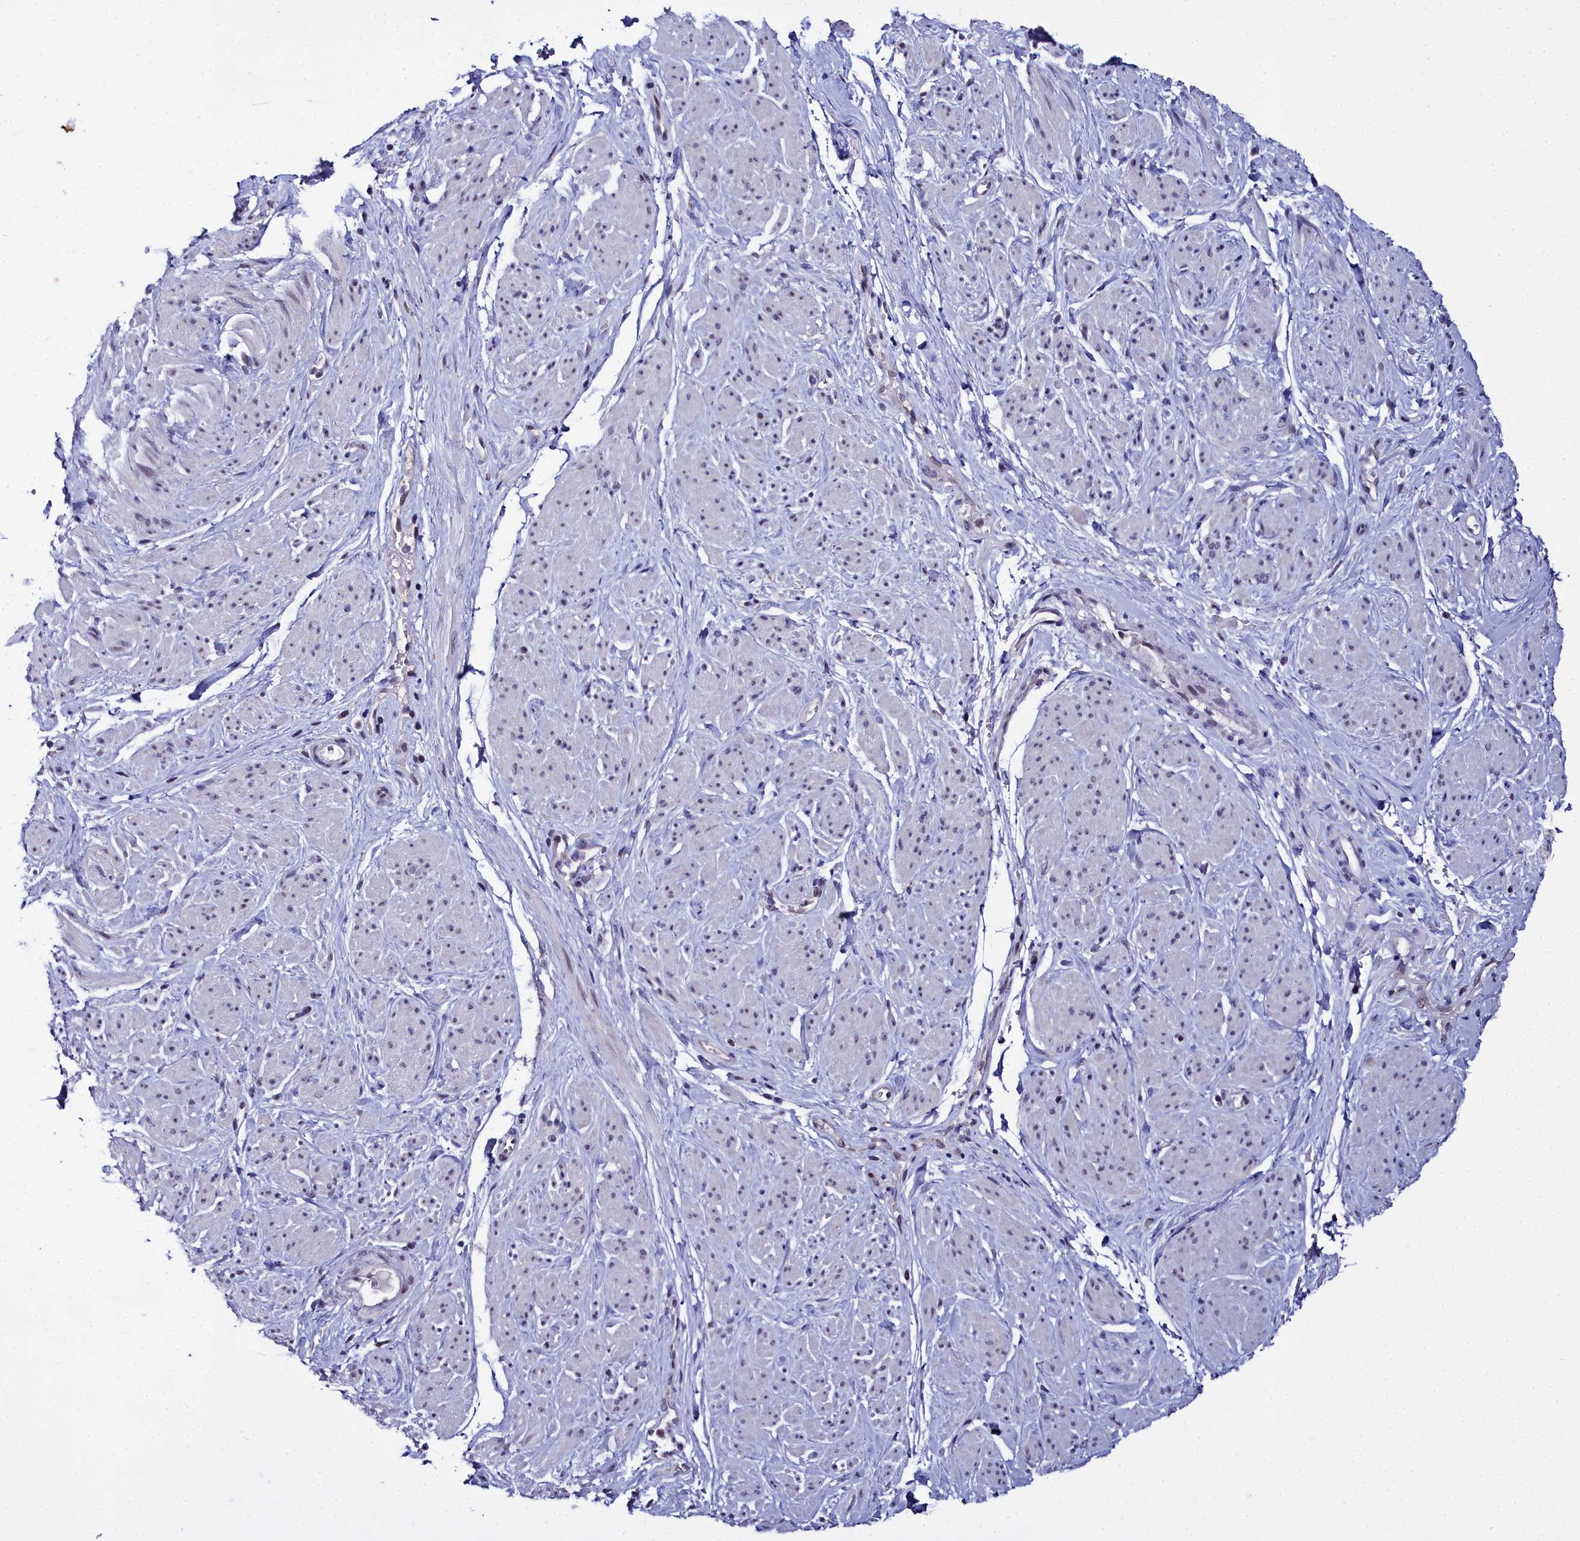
{"staining": {"intensity": "moderate", "quantity": "<25%", "location": "nuclear"}, "tissue": "smooth muscle", "cell_type": "Smooth muscle cells", "image_type": "normal", "snomed": [{"axis": "morphology", "description": "Normal tissue, NOS"}, {"axis": "topography", "description": "Smooth muscle"}, {"axis": "topography", "description": "Peripheral nerve tissue"}], "caption": "Moderate nuclear positivity for a protein is identified in approximately <25% of smooth muscle cells of normal smooth muscle using immunohistochemistry (IHC).", "gene": "CCDC97", "patient": {"sex": "male", "age": 69}}